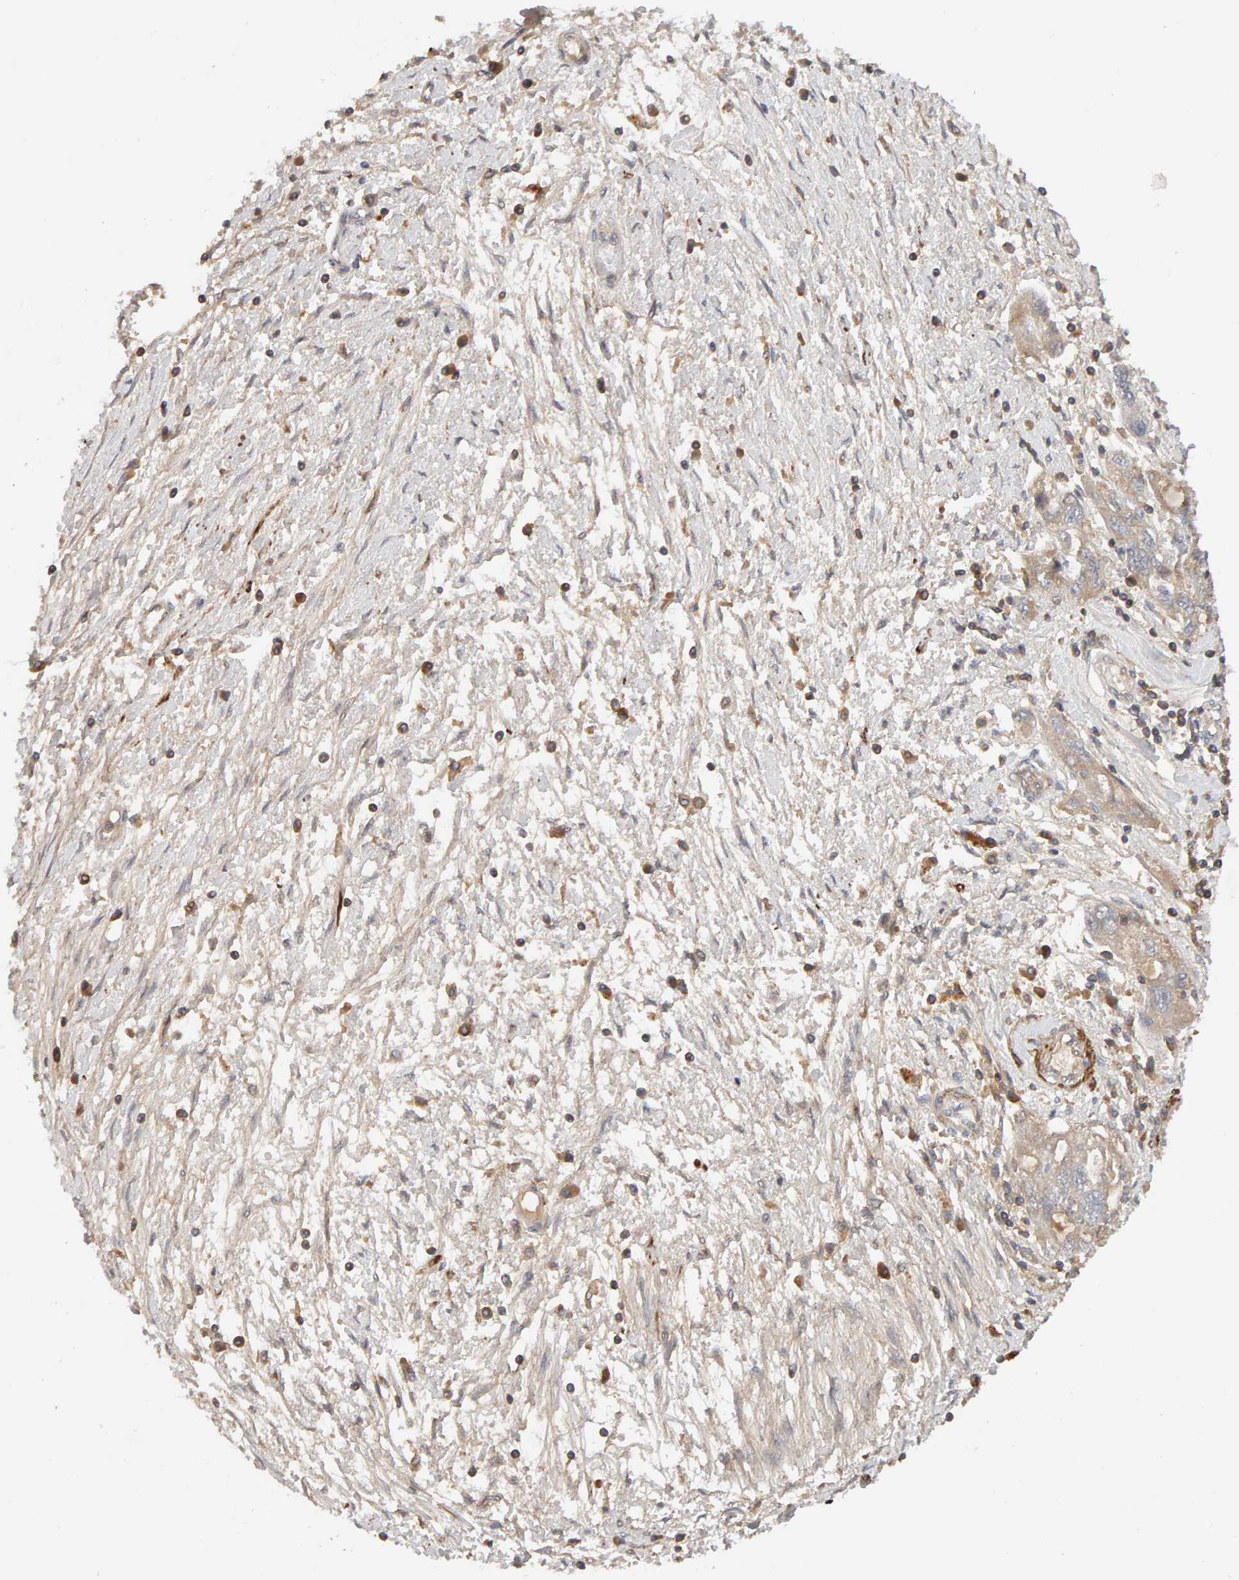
{"staining": {"intensity": "weak", "quantity": "25%-75%", "location": "cytoplasmic/membranous"}, "tissue": "ovarian cancer", "cell_type": "Tumor cells", "image_type": "cancer", "snomed": [{"axis": "morphology", "description": "Carcinoma, NOS"}, {"axis": "morphology", "description": "Cystadenocarcinoma, serous, NOS"}, {"axis": "topography", "description": "Ovary"}], "caption": "Serous cystadenocarcinoma (ovarian) stained with immunohistochemistry demonstrates weak cytoplasmic/membranous expression in about 25%-75% of tumor cells. (DAB (3,3'-diaminobenzidine) IHC with brightfield microscopy, high magnification).", "gene": "NUDCD1", "patient": {"sex": "female", "age": 69}}